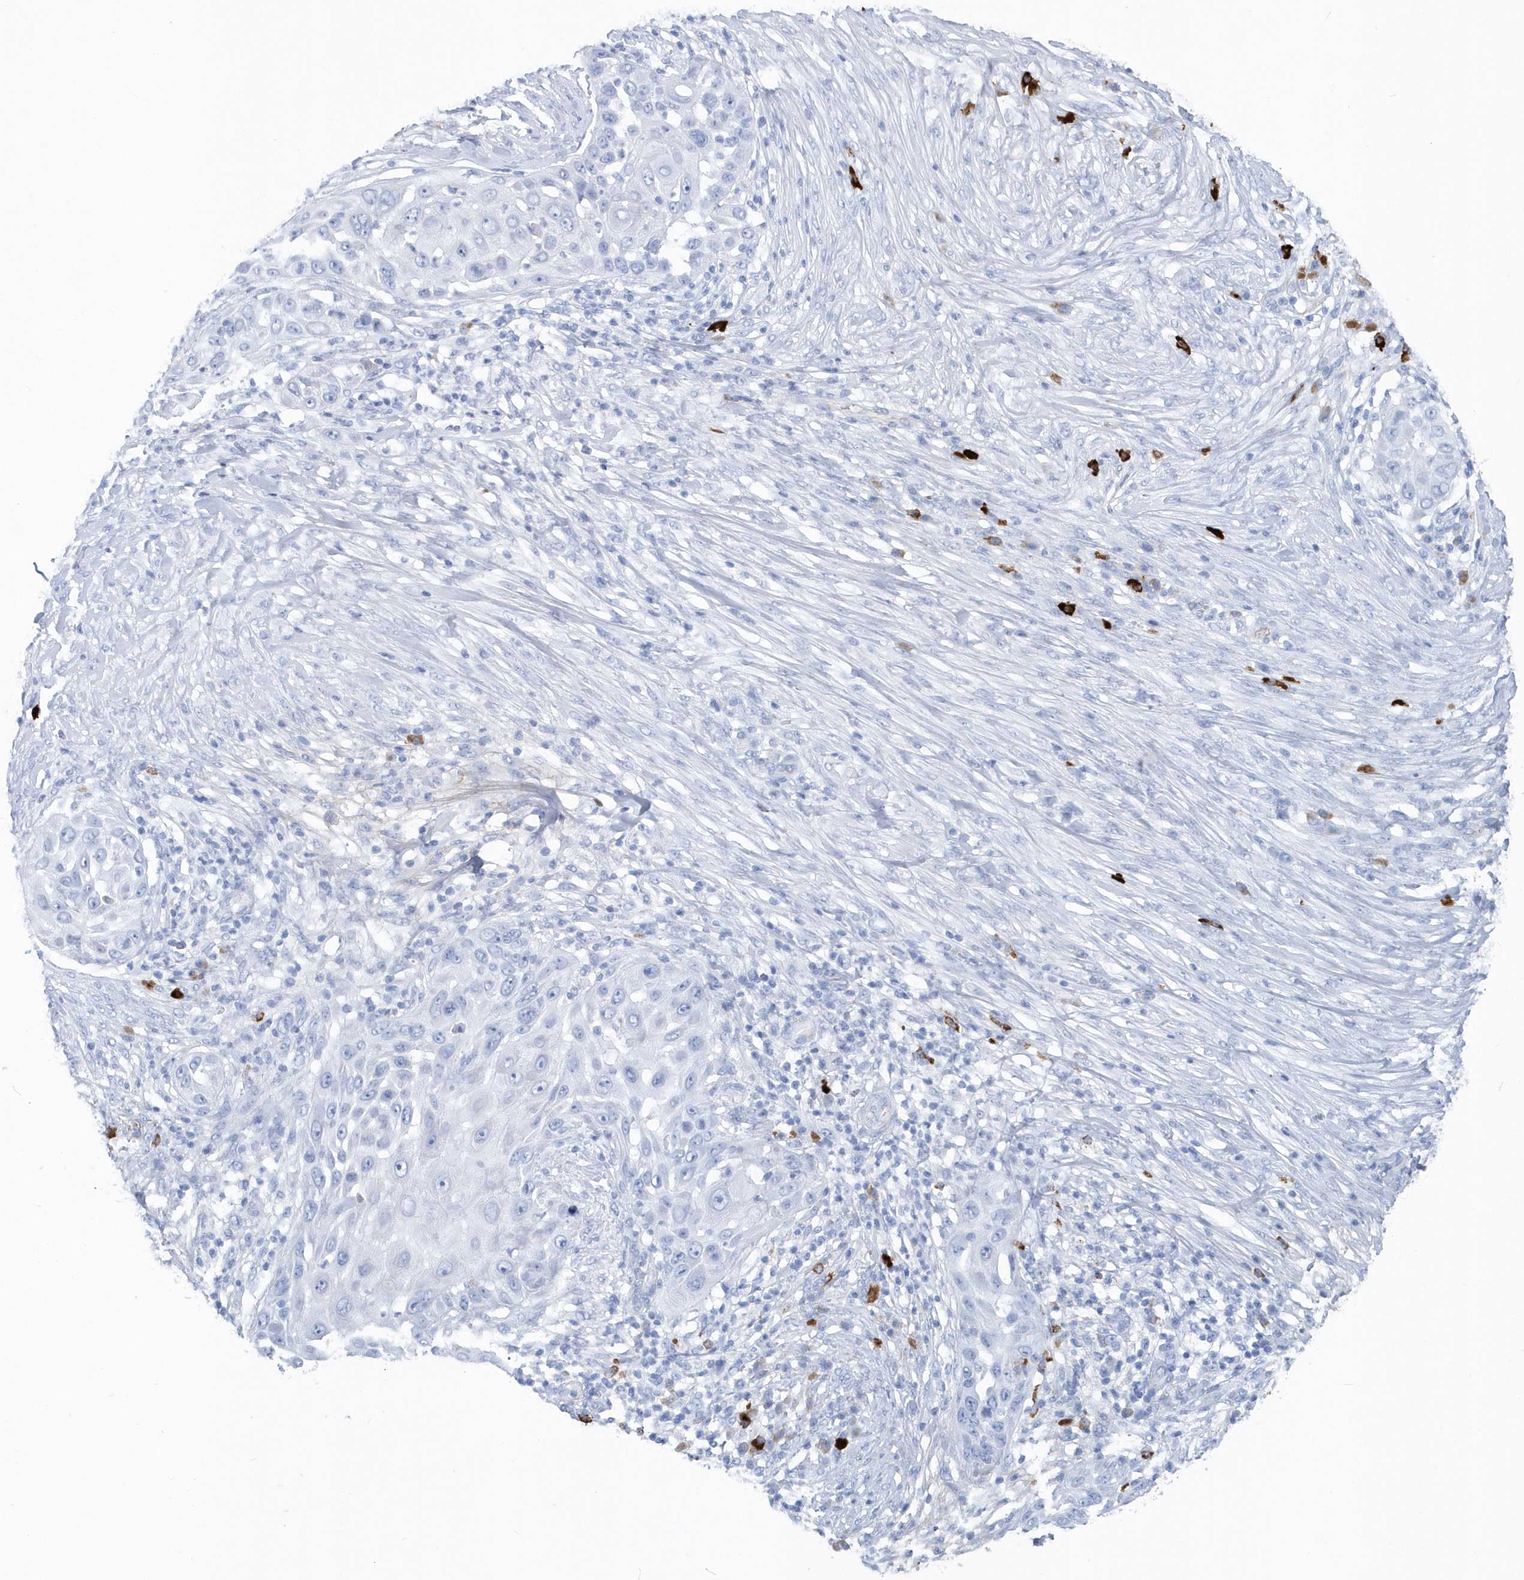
{"staining": {"intensity": "negative", "quantity": "none", "location": "none"}, "tissue": "skin cancer", "cell_type": "Tumor cells", "image_type": "cancer", "snomed": [{"axis": "morphology", "description": "Squamous cell carcinoma, NOS"}, {"axis": "topography", "description": "Skin"}], "caption": "A photomicrograph of human skin squamous cell carcinoma is negative for staining in tumor cells. The staining is performed using DAB brown chromogen with nuclei counter-stained in using hematoxylin.", "gene": "JCHAIN", "patient": {"sex": "female", "age": 44}}